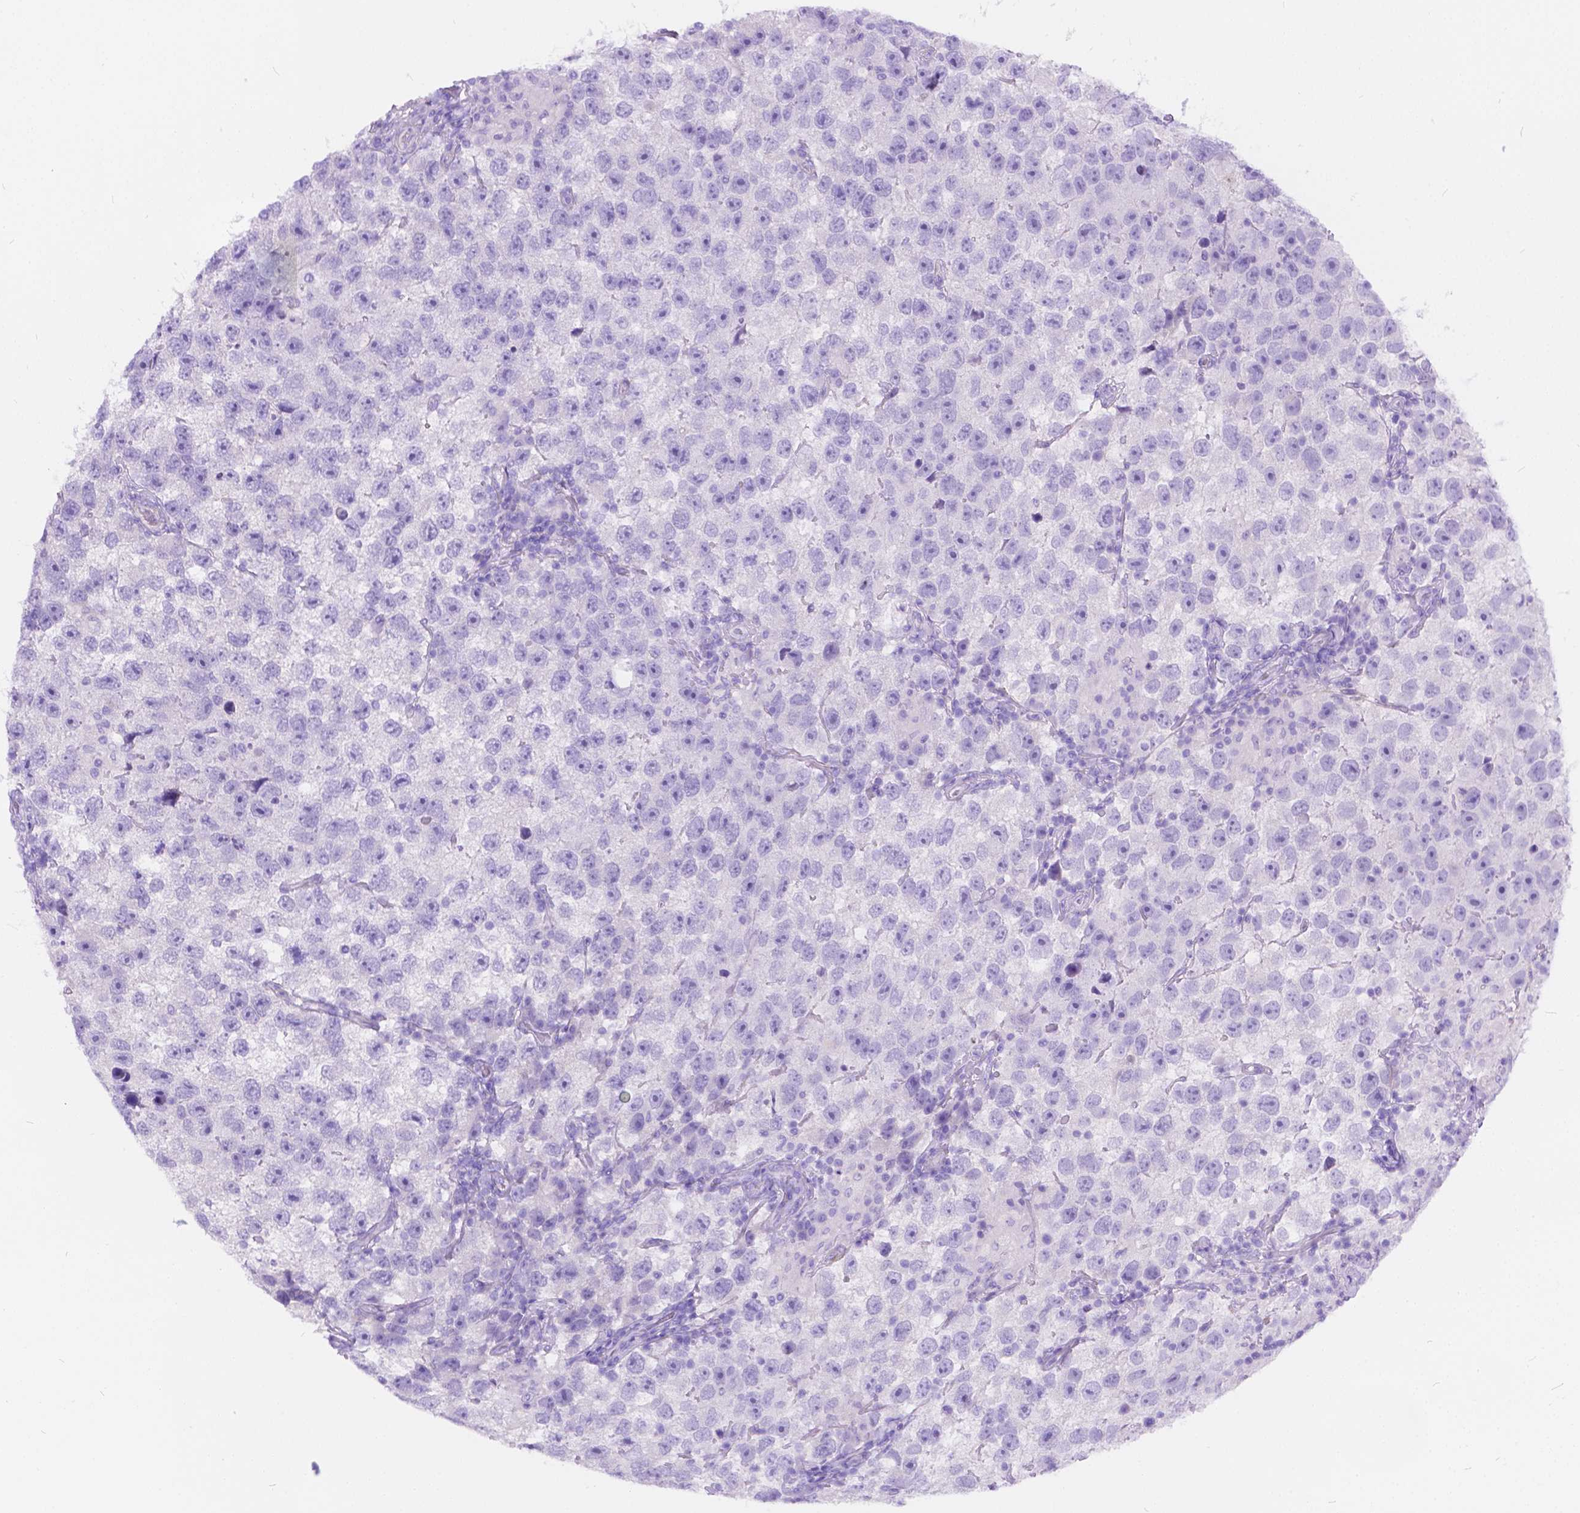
{"staining": {"intensity": "negative", "quantity": "none", "location": "none"}, "tissue": "testis cancer", "cell_type": "Tumor cells", "image_type": "cancer", "snomed": [{"axis": "morphology", "description": "Seminoma, NOS"}, {"axis": "topography", "description": "Testis"}], "caption": "A micrograph of testis seminoma stained for a protein reveals no brown staining in tumor cells.", "gene": "CHRM1", "patient": {"sex": "male", "age": 26}}